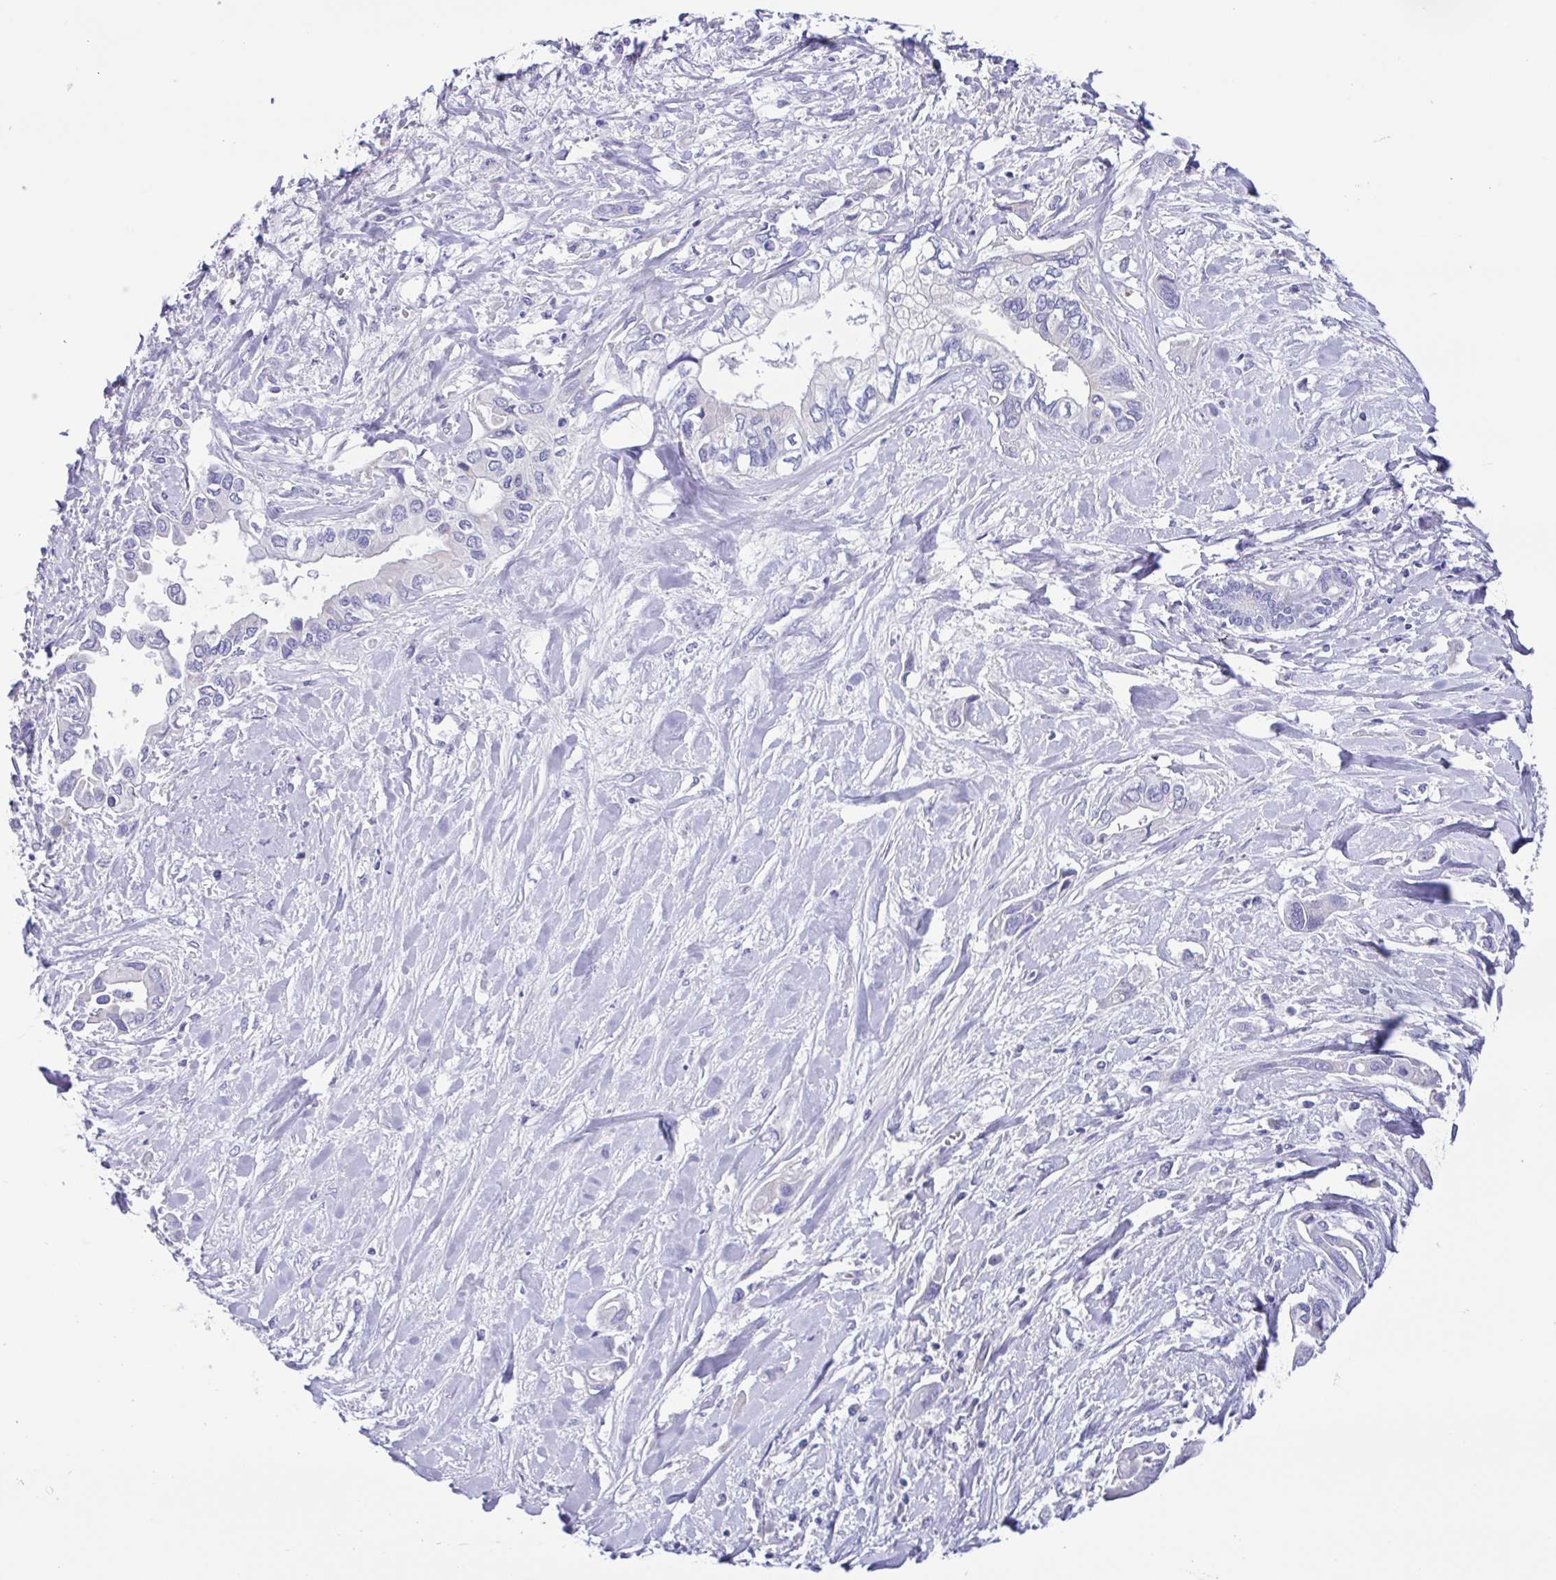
{"staining": {"intensity": "negative", "quantity": "none", "location": "none"}, "tissue": "liver cancer", "cell_type": "Tumor cells", "image_type": "cancer", "snomed": [{"axis": "morphology", "description": "Cholangiocarcinoma"}, {"axis": "topography", "description": "Liver"}], "caption": "This is a photomicrograph of immunohistochemistry (IHC) staining of liver cancer, which shows no staining in tumor cells.", "gene": "CD72", "patient": {"sex": "female", "age": 64}}